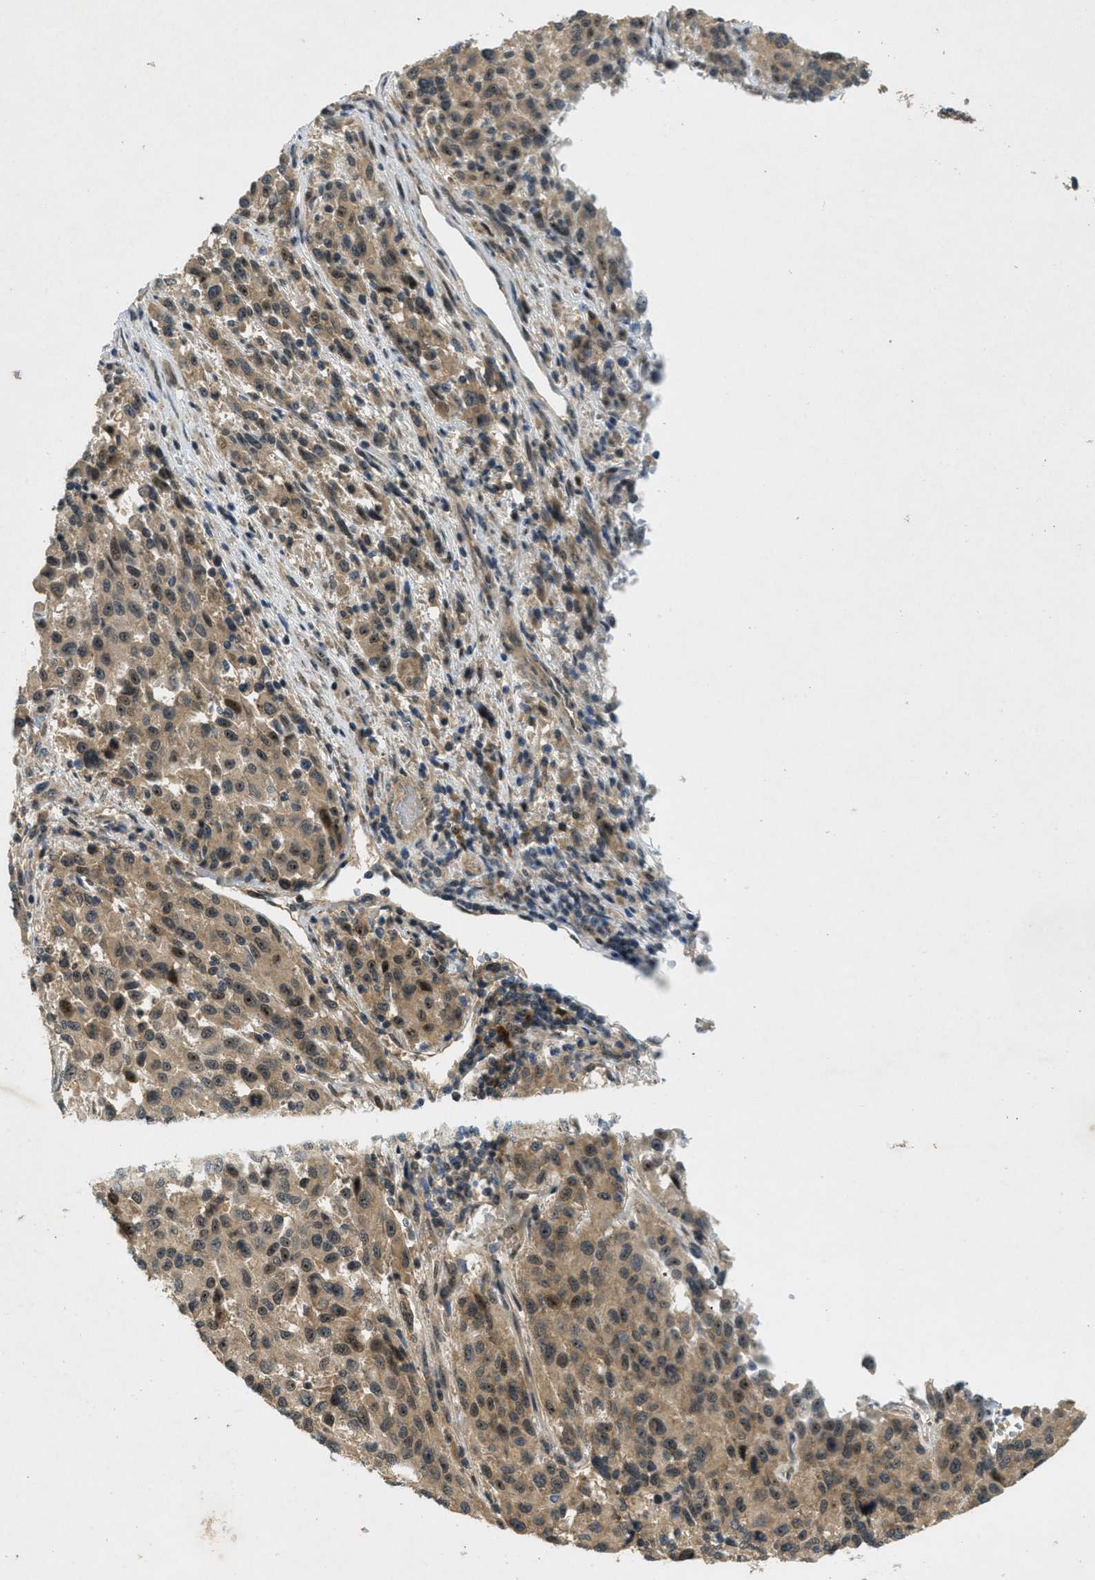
{"staining": {"intensity": "moderate", "quantity": "25%-75%", "location": "cytoplasmic/membranous,nuclear"}, "tissue": "melanoma", "cell_type": "Tumor cells", "image_type": "cancer", "snomed": [{"axis": "morphology", "description": "Malignant melanoma, Metastatic site"}, {"axis": "topography", "description": "Lymph node"}], "caption": "Melanoma stained with a protein marker demonstrates moderate staining in tumor cells.", "gene": "STK11", "patient": {"sex": "male", "age": 61}}